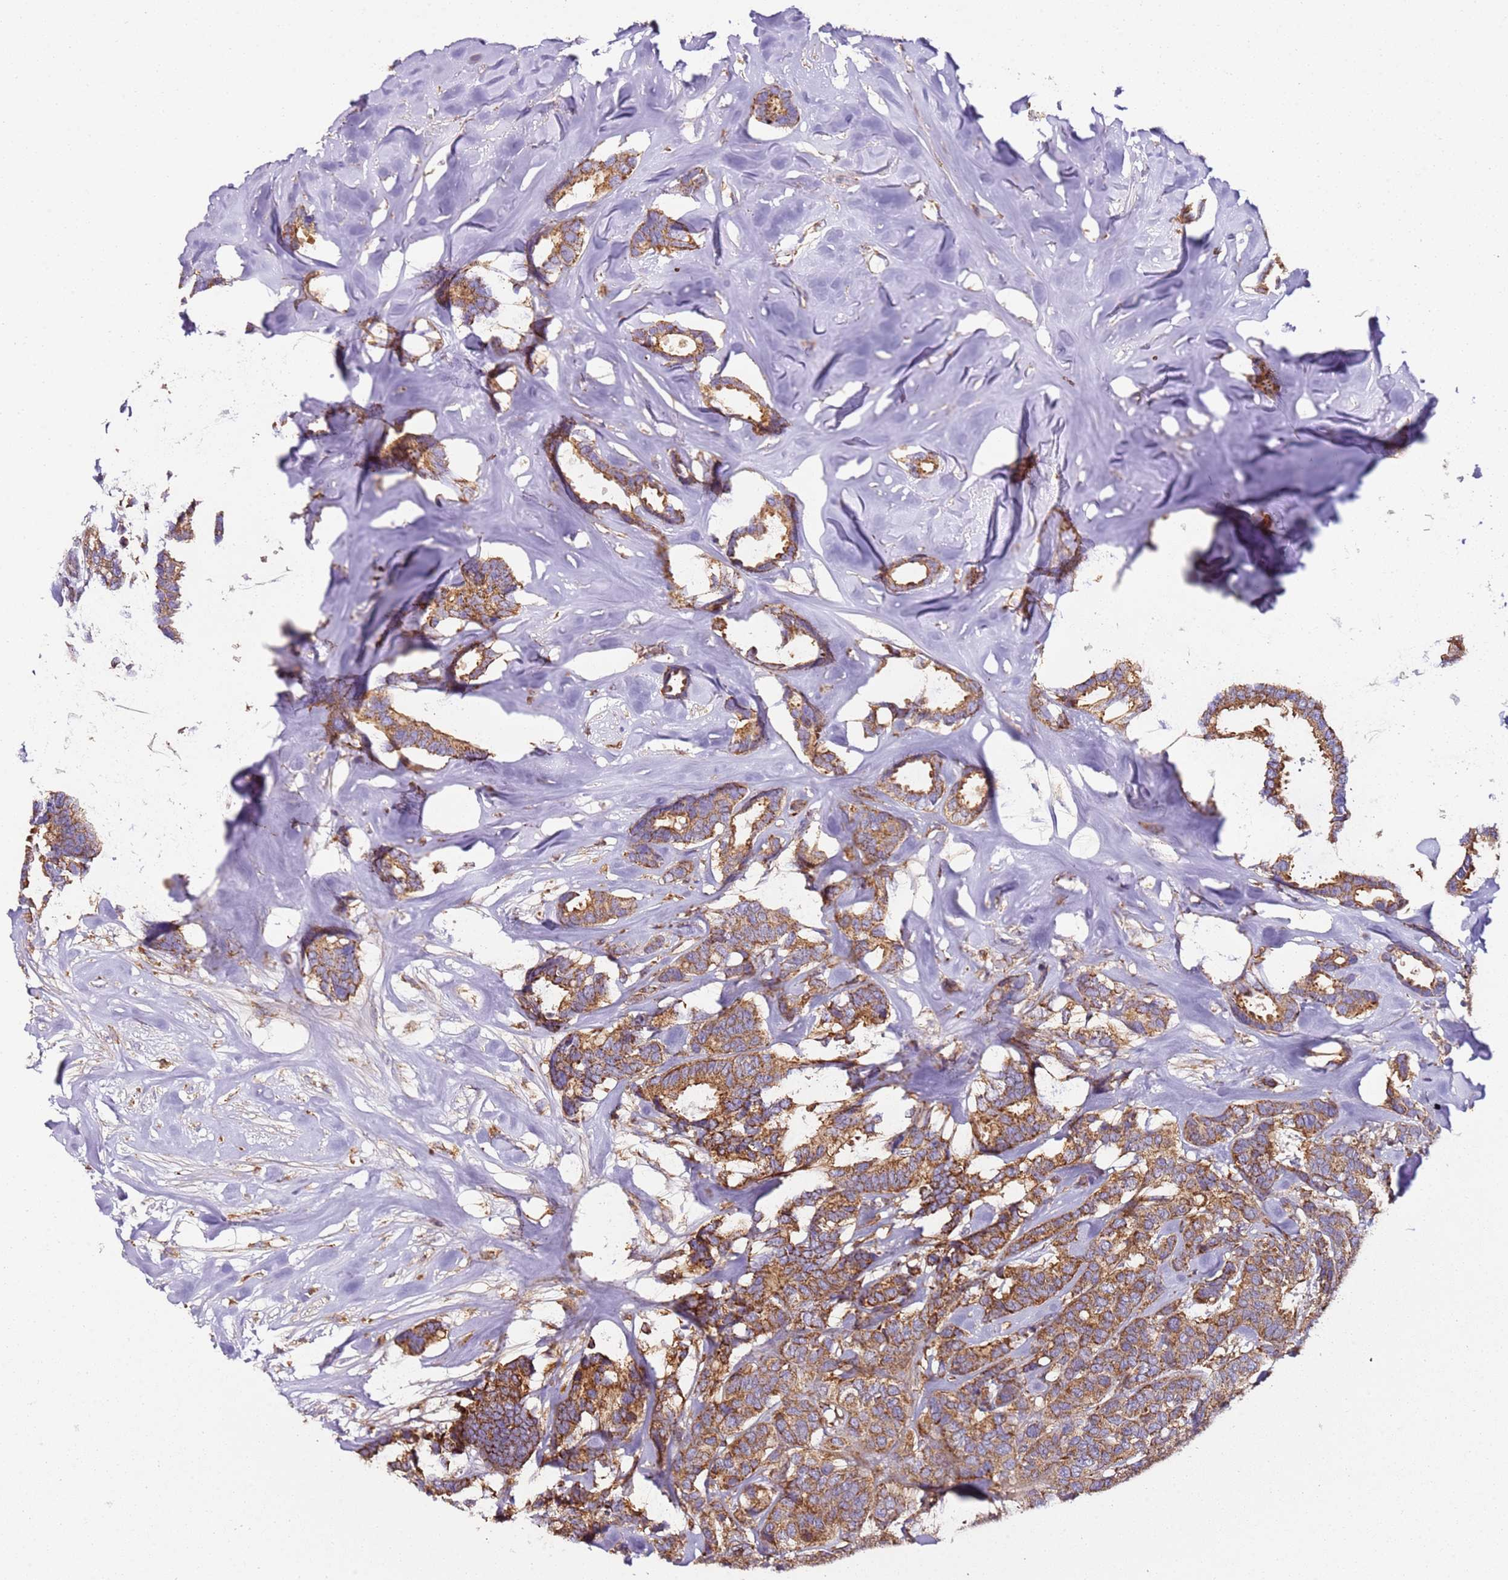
{"staining": {"intensity": "moderate", "quantity": ">75%", "location": "cytoplasmic/membranous"}, "tissue": "breast cancer", "cell_type": "Tumor cells", "image_type": "cancer", "snomed": [{"axis": "morphology", "description": "Duct carcinoma"}, {"axis": "topography", "description": "Breast"}], "caption": "Breast cancer stained with a protein marker displays moderate staining in tumor cells.", "gene": "RMND5A", "patient": {"sex": "female", "age": 87}}